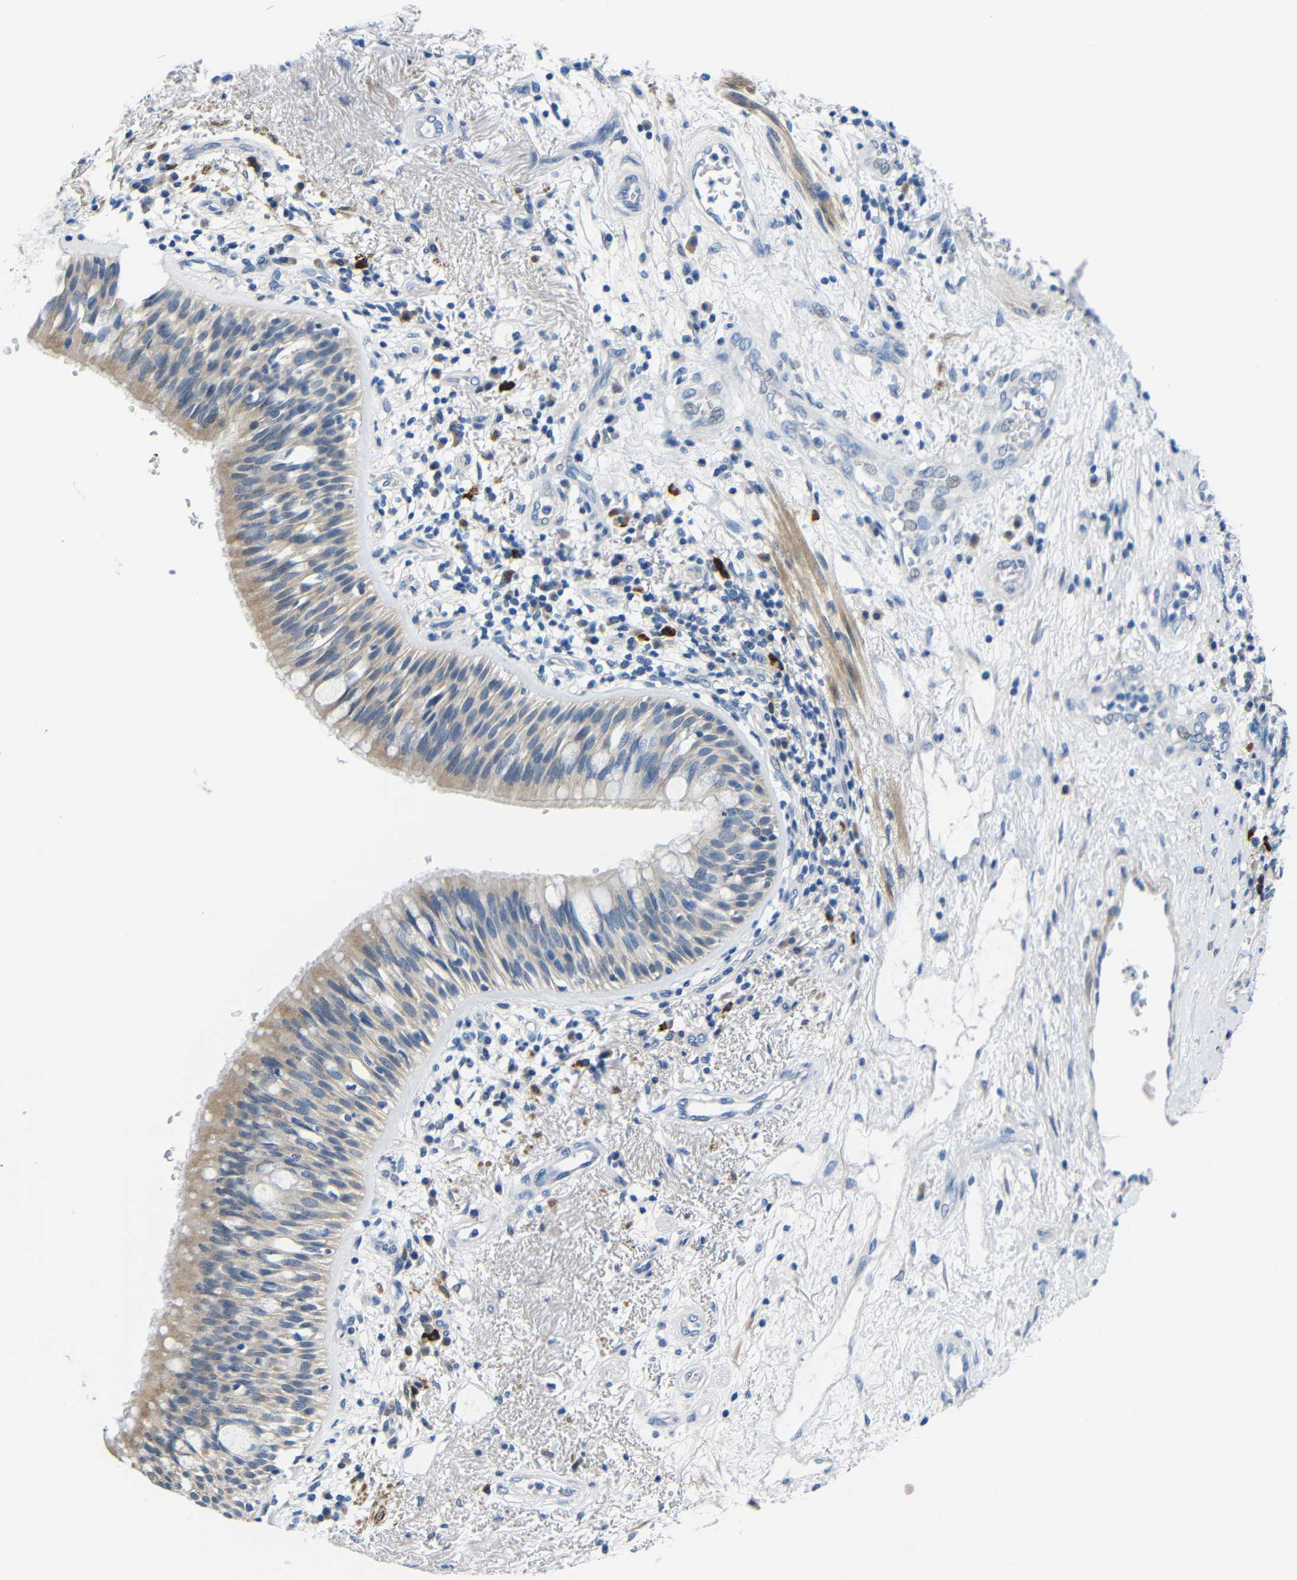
{"staining": {"intensity": "weak", "quantity": "25%-75%", "location": "cytoplasmic/membranous"}, "tissue": "bronchus", "cell_type": "Respiratory epithelial cells", "image_type": "normal", "snomed": [{"axis": "morphology", "description": "Normal tissue, NOS"}, {"axis": "morphology", "description": "Adenocarcinoma, NOS"}, {"axis": "morphology", "description": "Adenocarcinoma, metastatic, NOS"}, {"axis": "topography", "description": "Lymph node"}, {"axis": "topography", "description": "Bronchus"}, {"axis": "topography", "description": "Lung"}], "caption": "High-power microscopy captured an immunohistochemistry (IHC) image of benign bronchus, revealing weak cytoplasmic/membranous expression in about 25%-75% of respiratory epithelial cells. (DAB (3,3'-diaminobenzidine) IHC with brightfield microscopy, high magnification).", "gene": "NEGR1", "patient": {"sex": "female", "age": 54}}